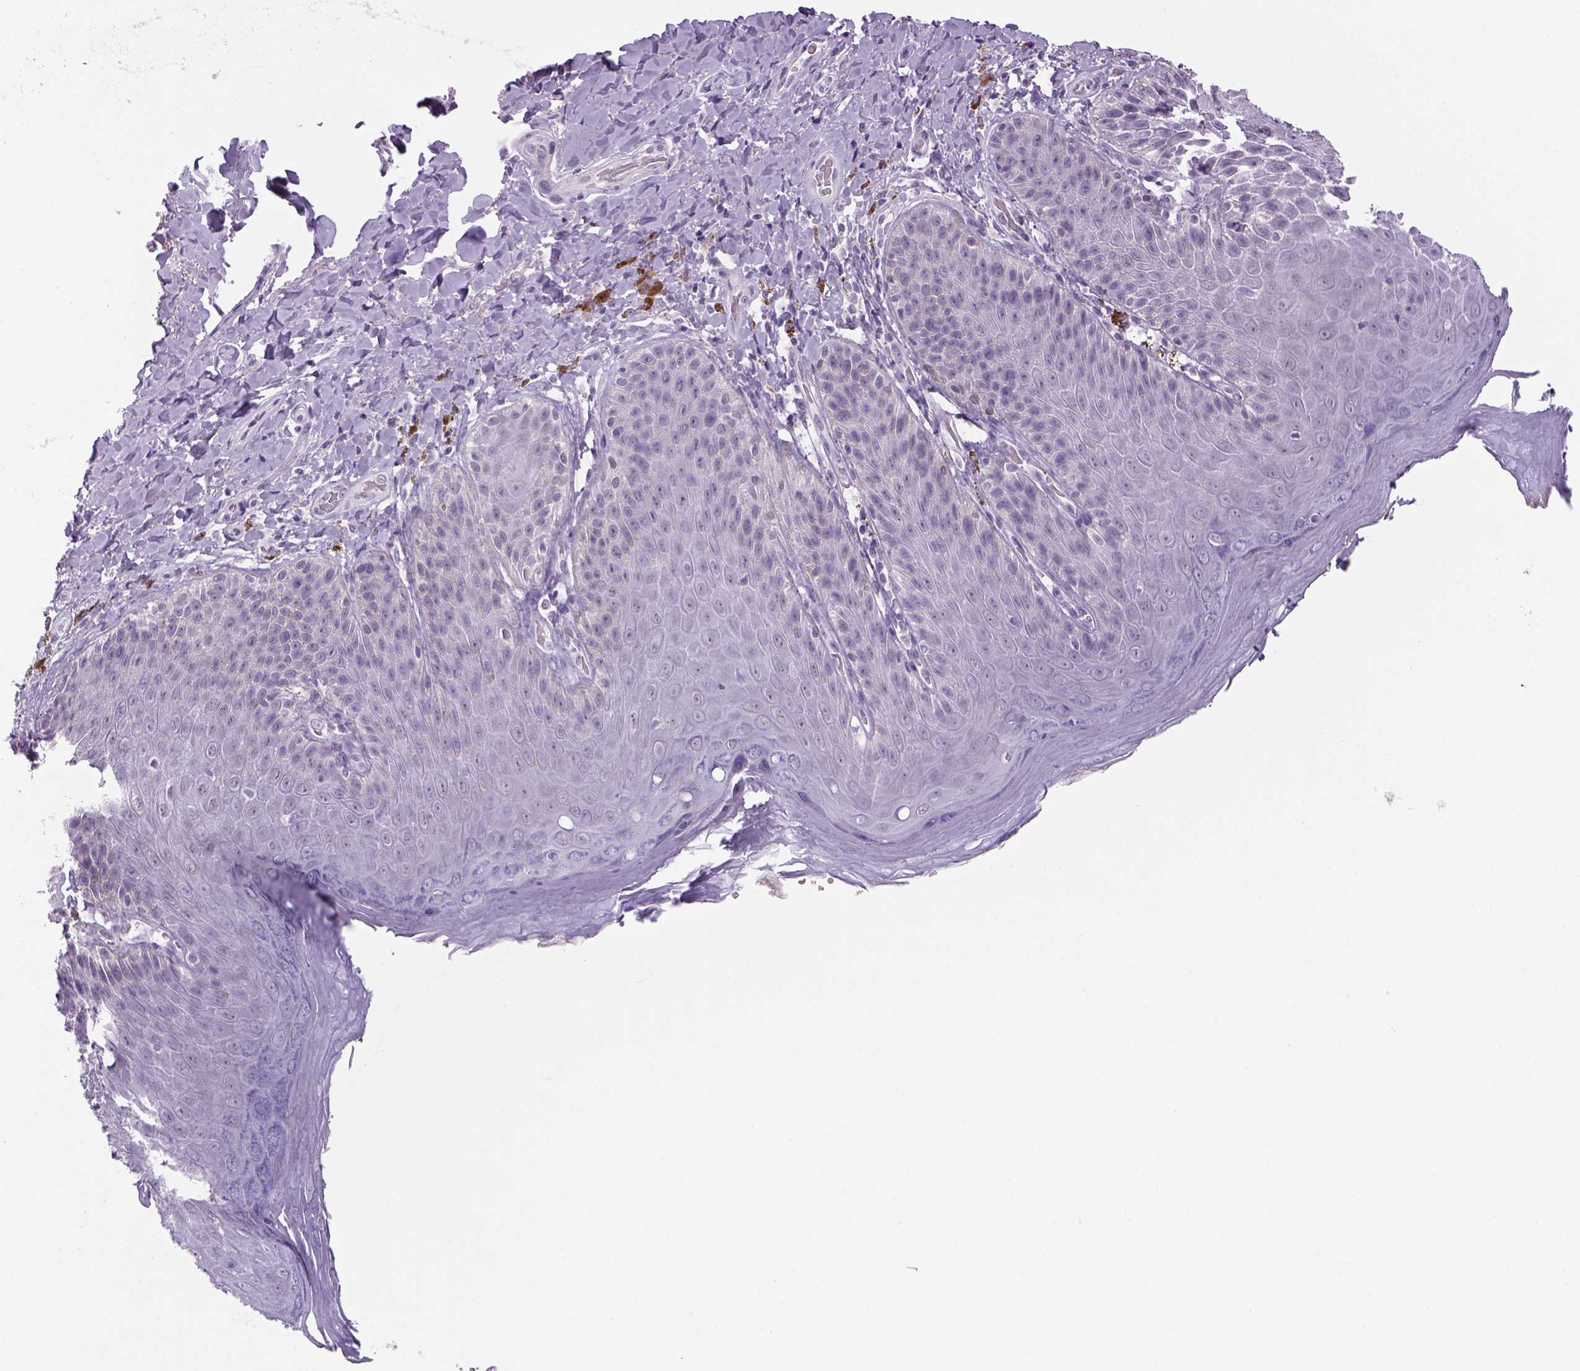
{"staining": {"intensity": "negative", "quantity": "none", "location": "none"}, "tissue": "skin", "cell_type": "Epidermal cells", "image_type": "normal", "snomed": [{"axis": "morphology", "description": "Normal tissue, NOS"}, {"axis": "topography", "description": "Anal"}], "caption": "This is a image of IHC staining of unremarkable skin, which shows no expression in epidermal cells. (DAB immunohistochemistry with hematoxylin counter stain).", "gene": "DBH", "patient": {"sex": "male", "age": 53}}